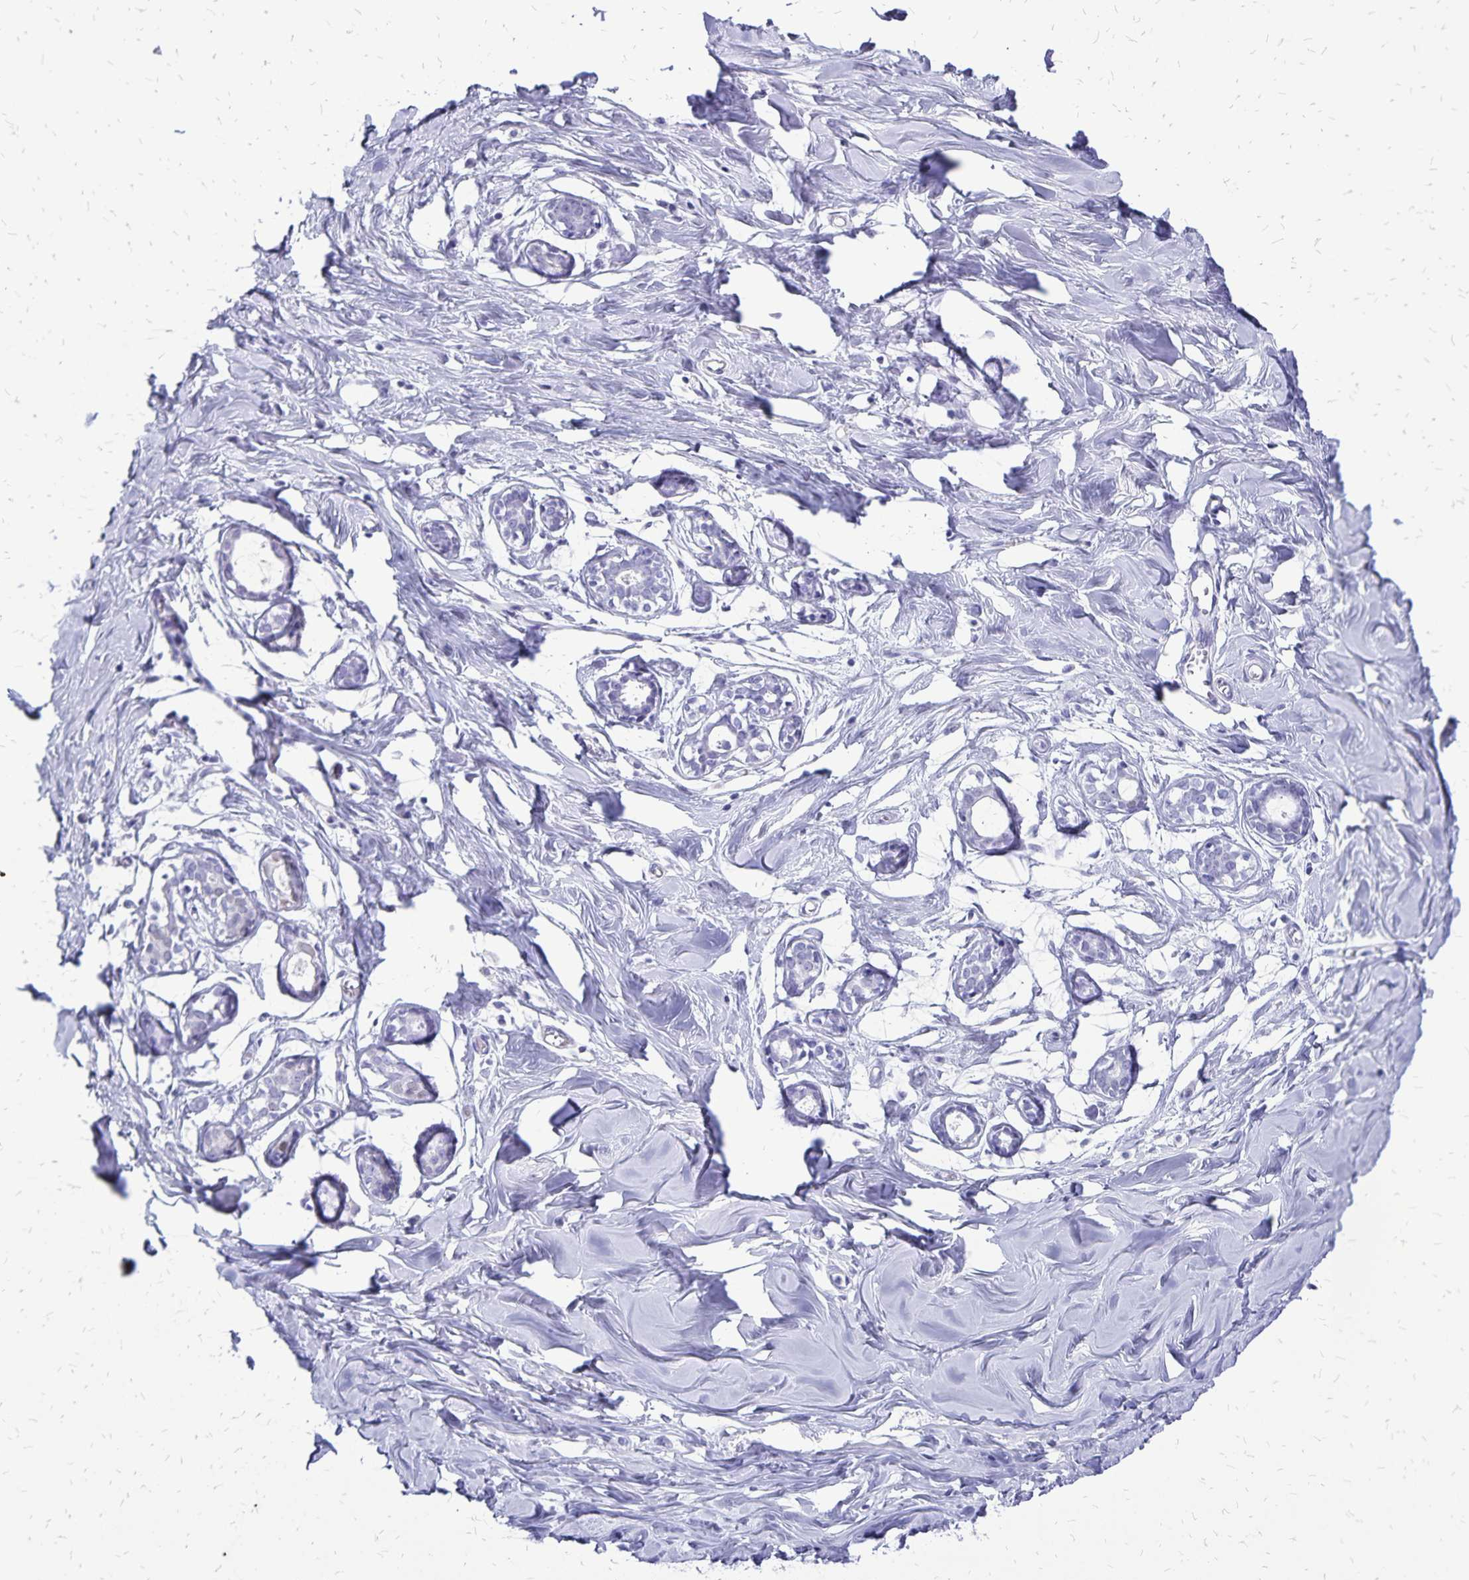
{"staining": {"intensity": "negative", "quantity": "none", "location": "none"}, "tissue": "breast", "cell_type": "Adipocytes", "image_type": "normal", "snomed": [{"axis": "morphology", "description": "Normal tissue, NOS"}, {"axis": "topography", "description": "Breast"}], "caption": "Immunohistochemistry micrograph of unremarkable breast: human breast stained with DAB (3,3'-diaminobenzidine) demonstrates no significant protein staining in adipocytes.", "gene": "HMGB3", "patient": {"sex": "female", "age": 27}}